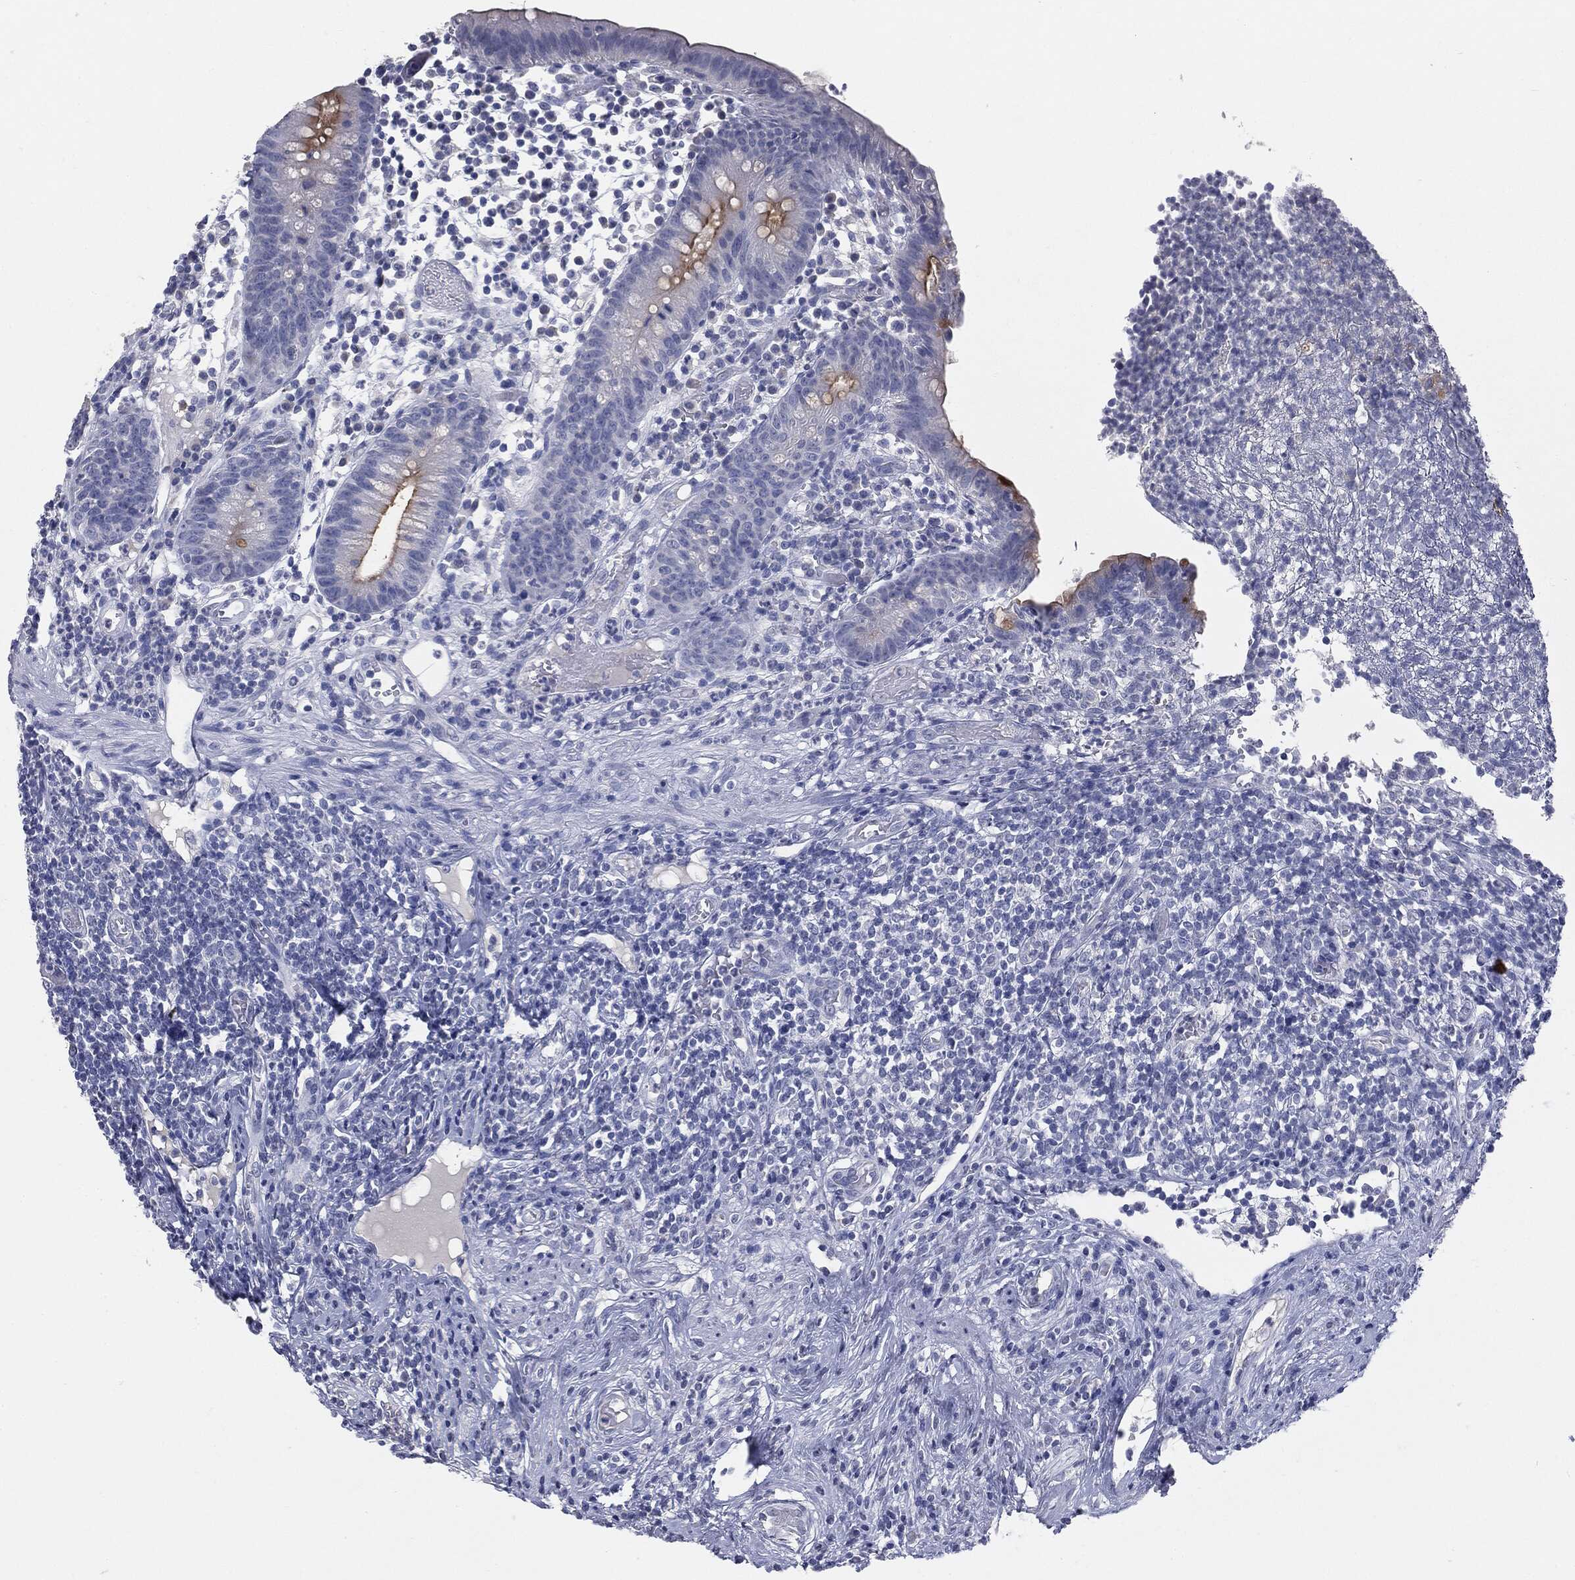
{"staining": {"intensity": "strong", "quantity": "25%-75%", "location": "cytoplasmic/membranous"}, "tissue": "appendix", "cell_type": "Glandular cells", "image_type": "normal", "snomed": [{"axis": "morphology", "description": "Normal tissue, NOS"}, {"axis": "topography", "description": "Appendix"}], "caption": "Immunohistochemical staining of normal human appendix displays high levels of strong cytoplasmic/membranous expression in approximately 25%-75% of glandular cells.", "gene": "MUC1", "patient": {"sex": "female", "age": 40}}